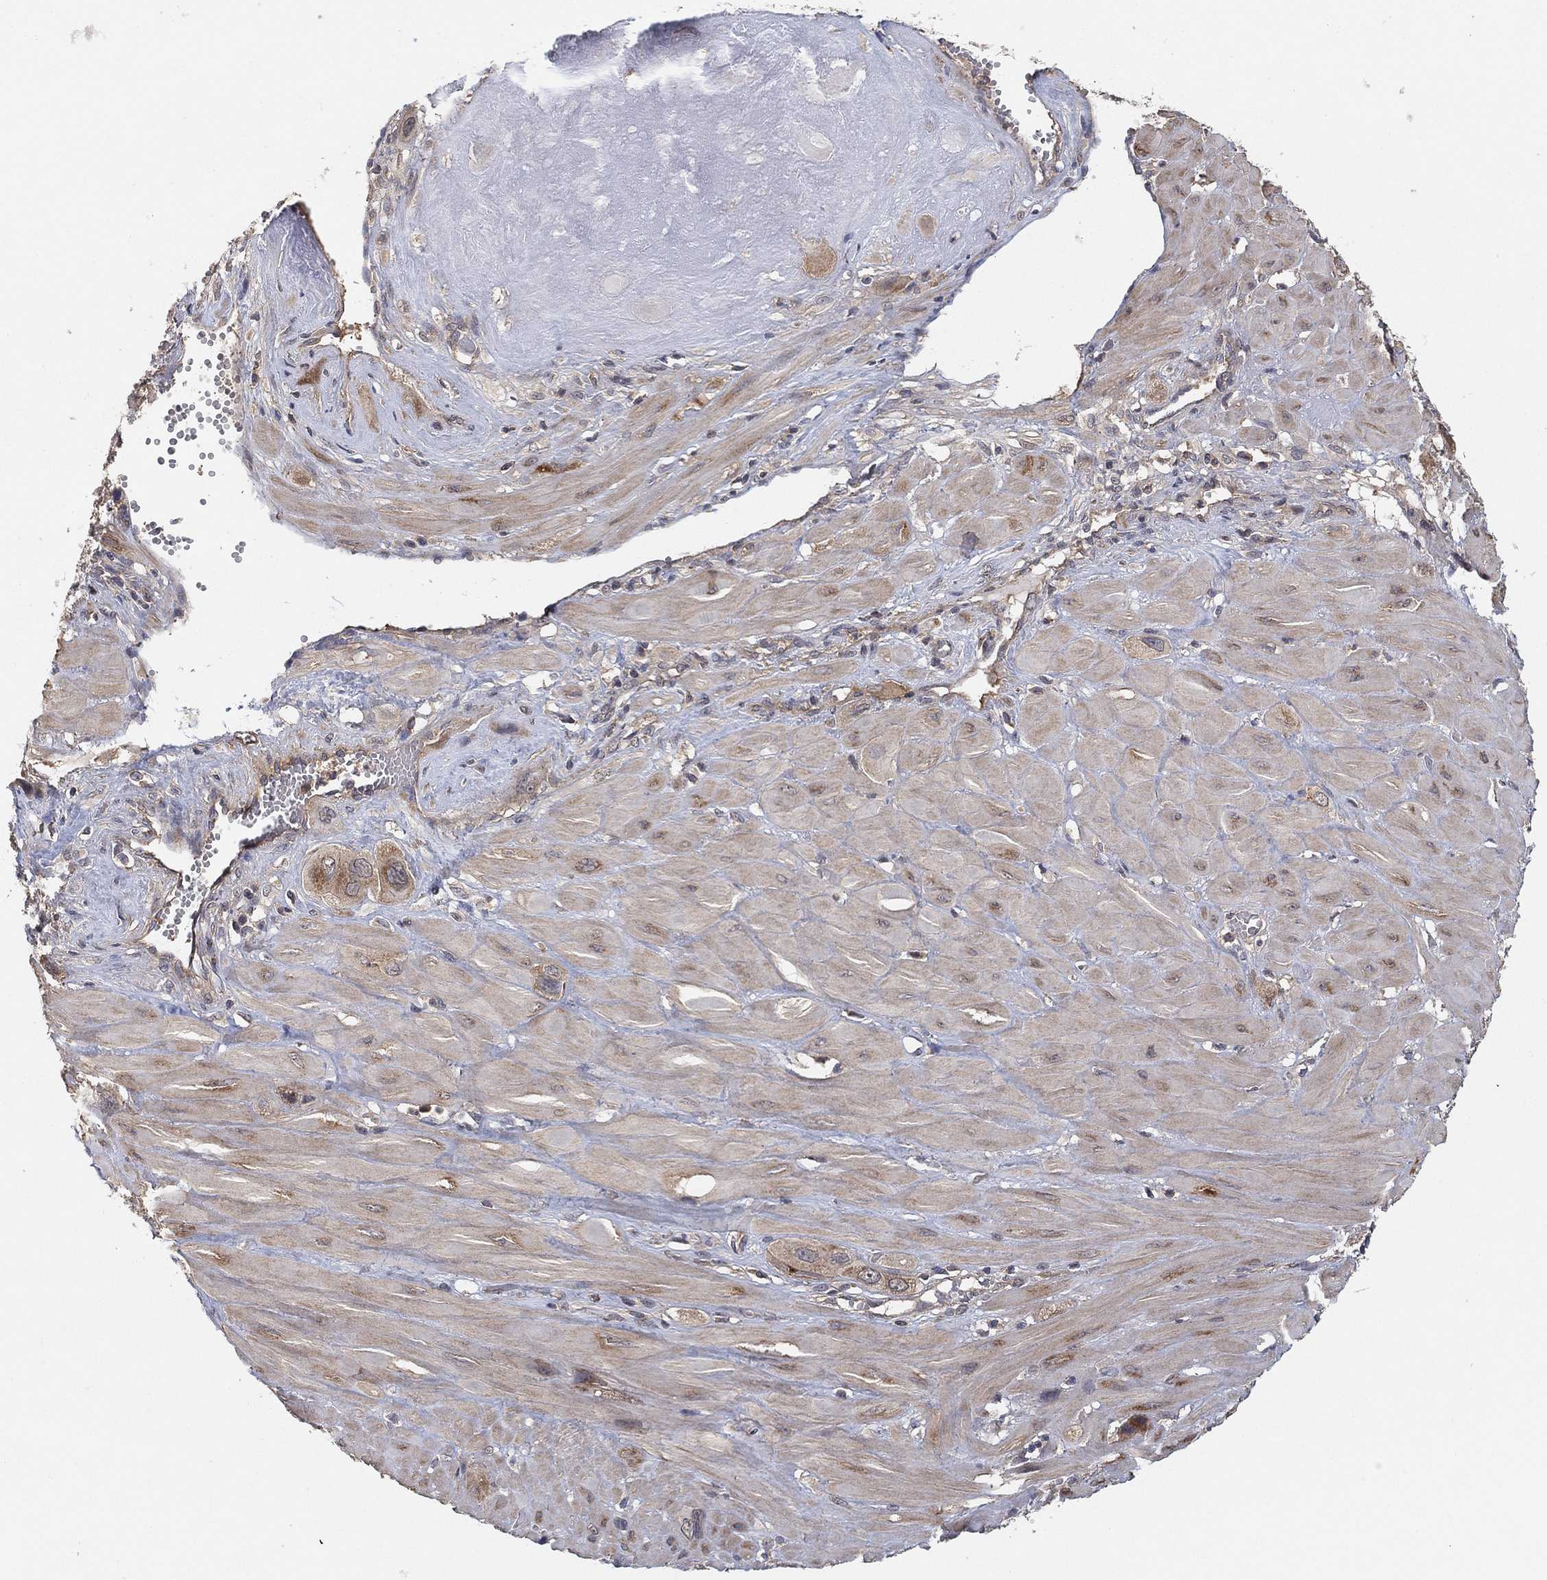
{"staining": {"intensity": "negative", "quantity": "none", "location": "none"}, "tissue": "cervical cancer", "cell_type": "Tumor cells", "image_type": "cancer", "snomed": [{"axis": "morphology", "description": "Squamous cell carcinoma, NOS"}, {"axis": "topography", "description": "Cervix"}], "caption": "DAB (3,3'-diaminobenzidine) immunohistochemical staining of cervical squamous cell carcinoma shows no significant staining in tumor cells. The staining is performed using DAB (3,3'-diaminobenzidine) brown chromogen with nuclei counter-stained in using hematoxylin.", "gene": "CCDC43", "patient": {"sex": "female", "age": 34}}